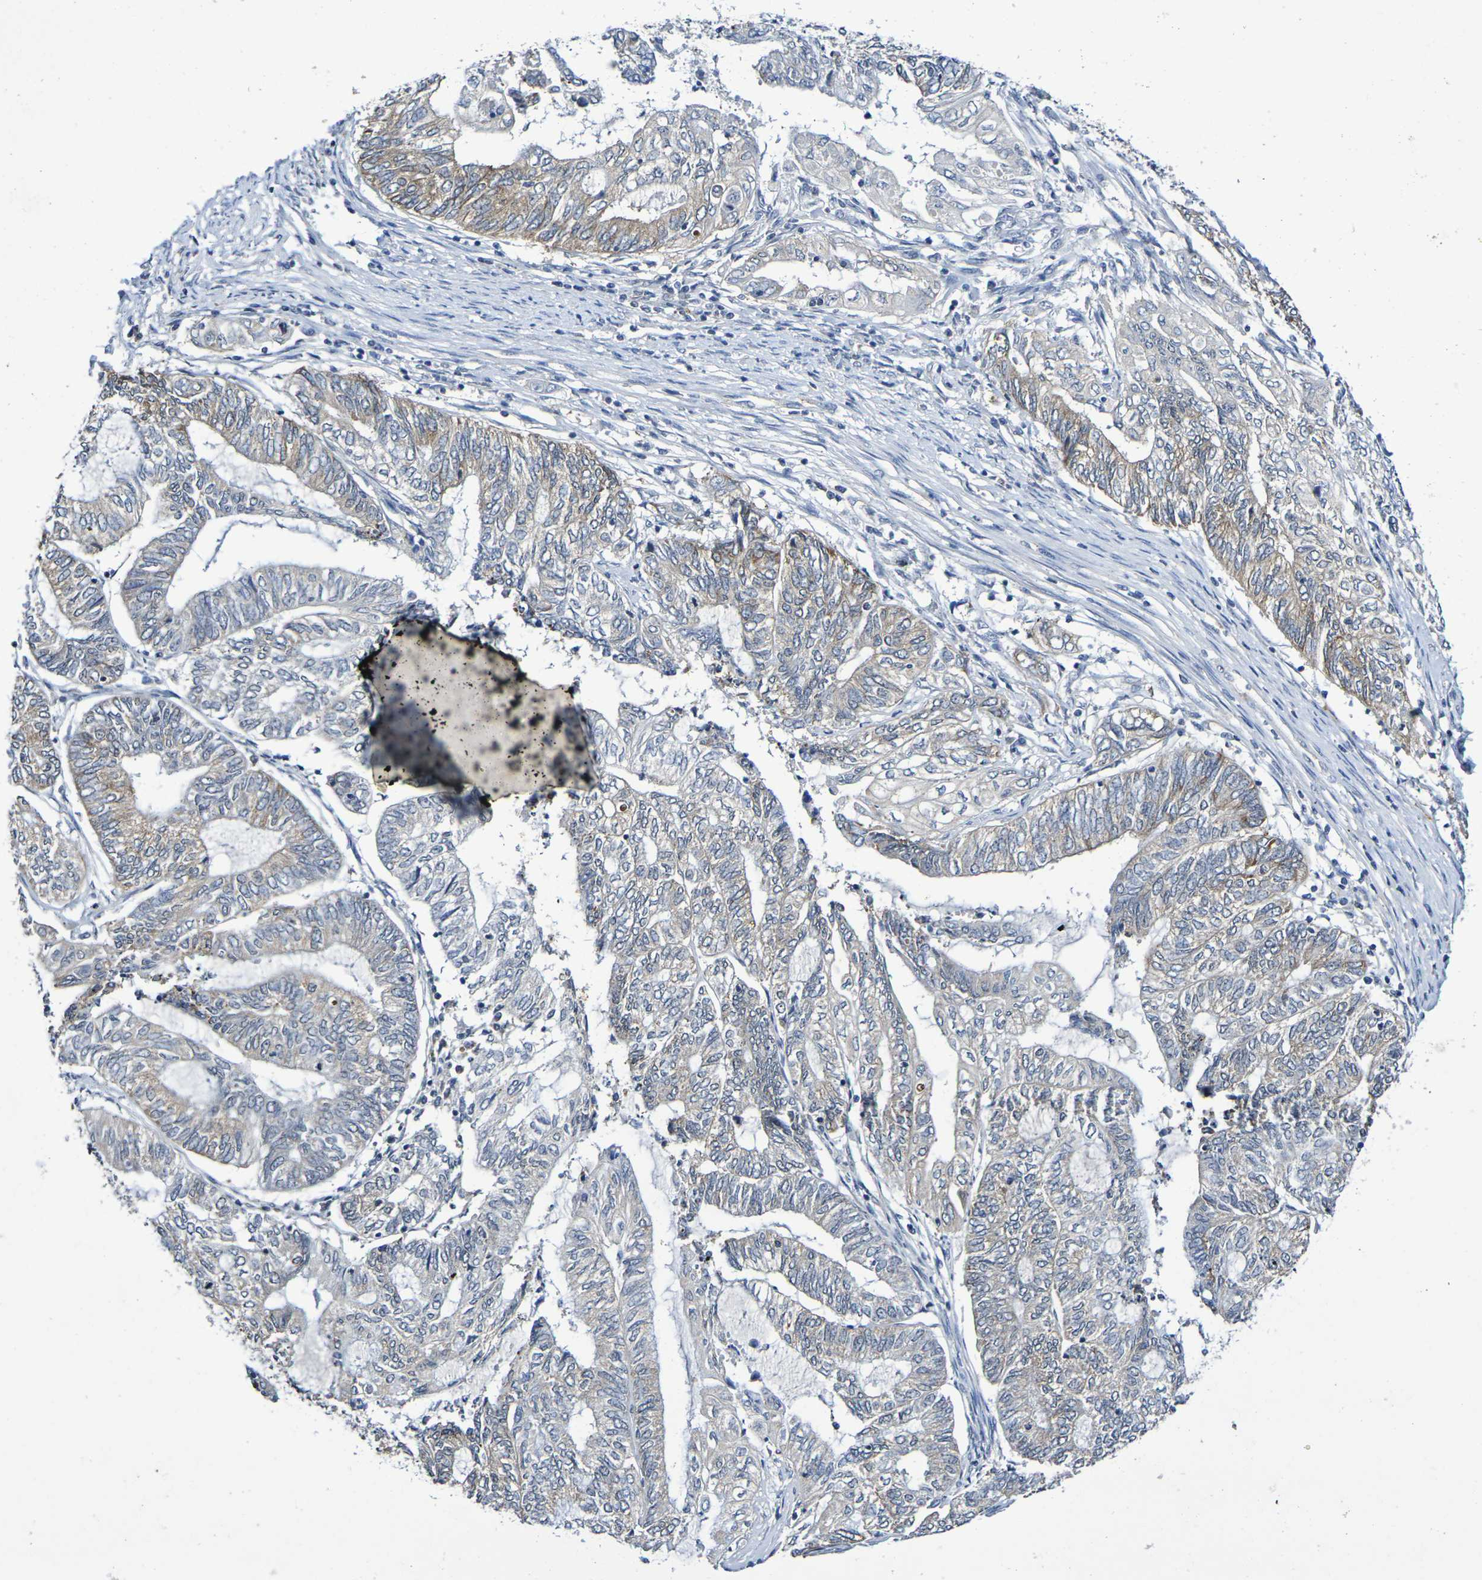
{"staining": {"intensity": "weak", "quantity": "25%-75%", "location": "cytoplasmic/membranous"}, "tissue": "endometrial cancer", "cell_type": "Tumor cells", "image_type": "cancer", "snomed": [{"axis": "morphology", "description": "Adenocarcinoma, NOS"}, {"axis": "topography", "description": "Uterus"}, {"axis": "topography", "description": "Endometrium"}], "caption": "Immunohistochemistry (IHC) histopathology image of endometrial cancer stained for a protein (brown), which reveals low levels of weak cytoplasmic/membranous staining in about 25%-75% of tumor cells.", "gene": "CHRNB1", "patient": {"sex": "female", "age": 70}}